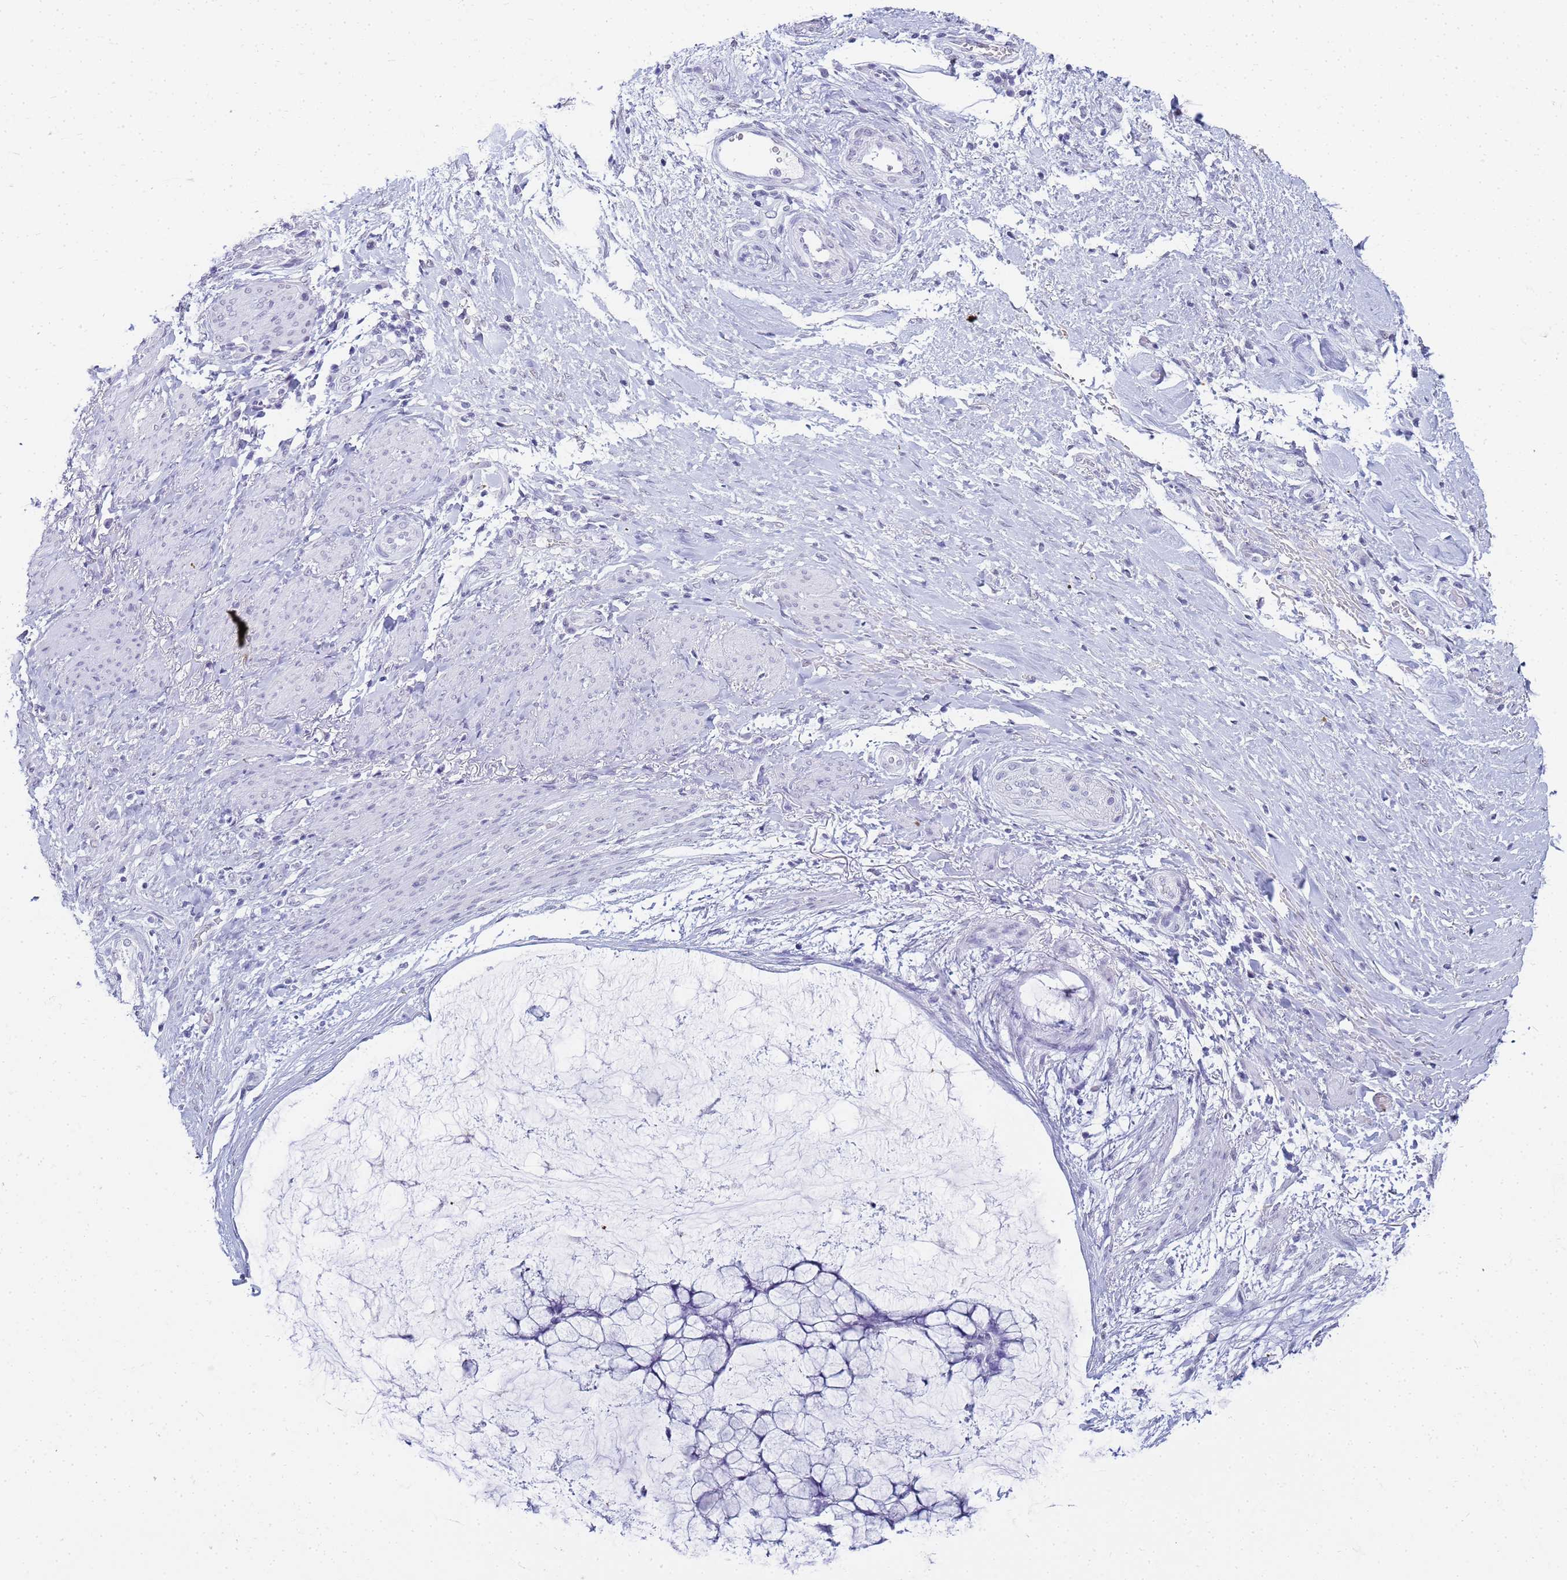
{"staining": {"intensity": "negative", "quantity": "none", "location": "none"}, "tissue": "ovarian cancer", "cell_type": "Tumor cells", "image_type": "cancer", "snomed": [{"axis": "morphology", "description": "Cystadenocarcinoma, mucinous, NOS"}, {"axis": "topography", "description": "Ovary"}], "caption": "Immunohistochemical staining of ovarian cancer (mucinous cystadenocarcinoma) displays no significant staining in tumor cells. The staining is performed using DAB (3,3'-diaminobenzidine) brown chromogen with nuclei counter-stained in using hematoxylin.", "gene": "SLC7A9", "patient": {"sex": "female", "age": 42}}